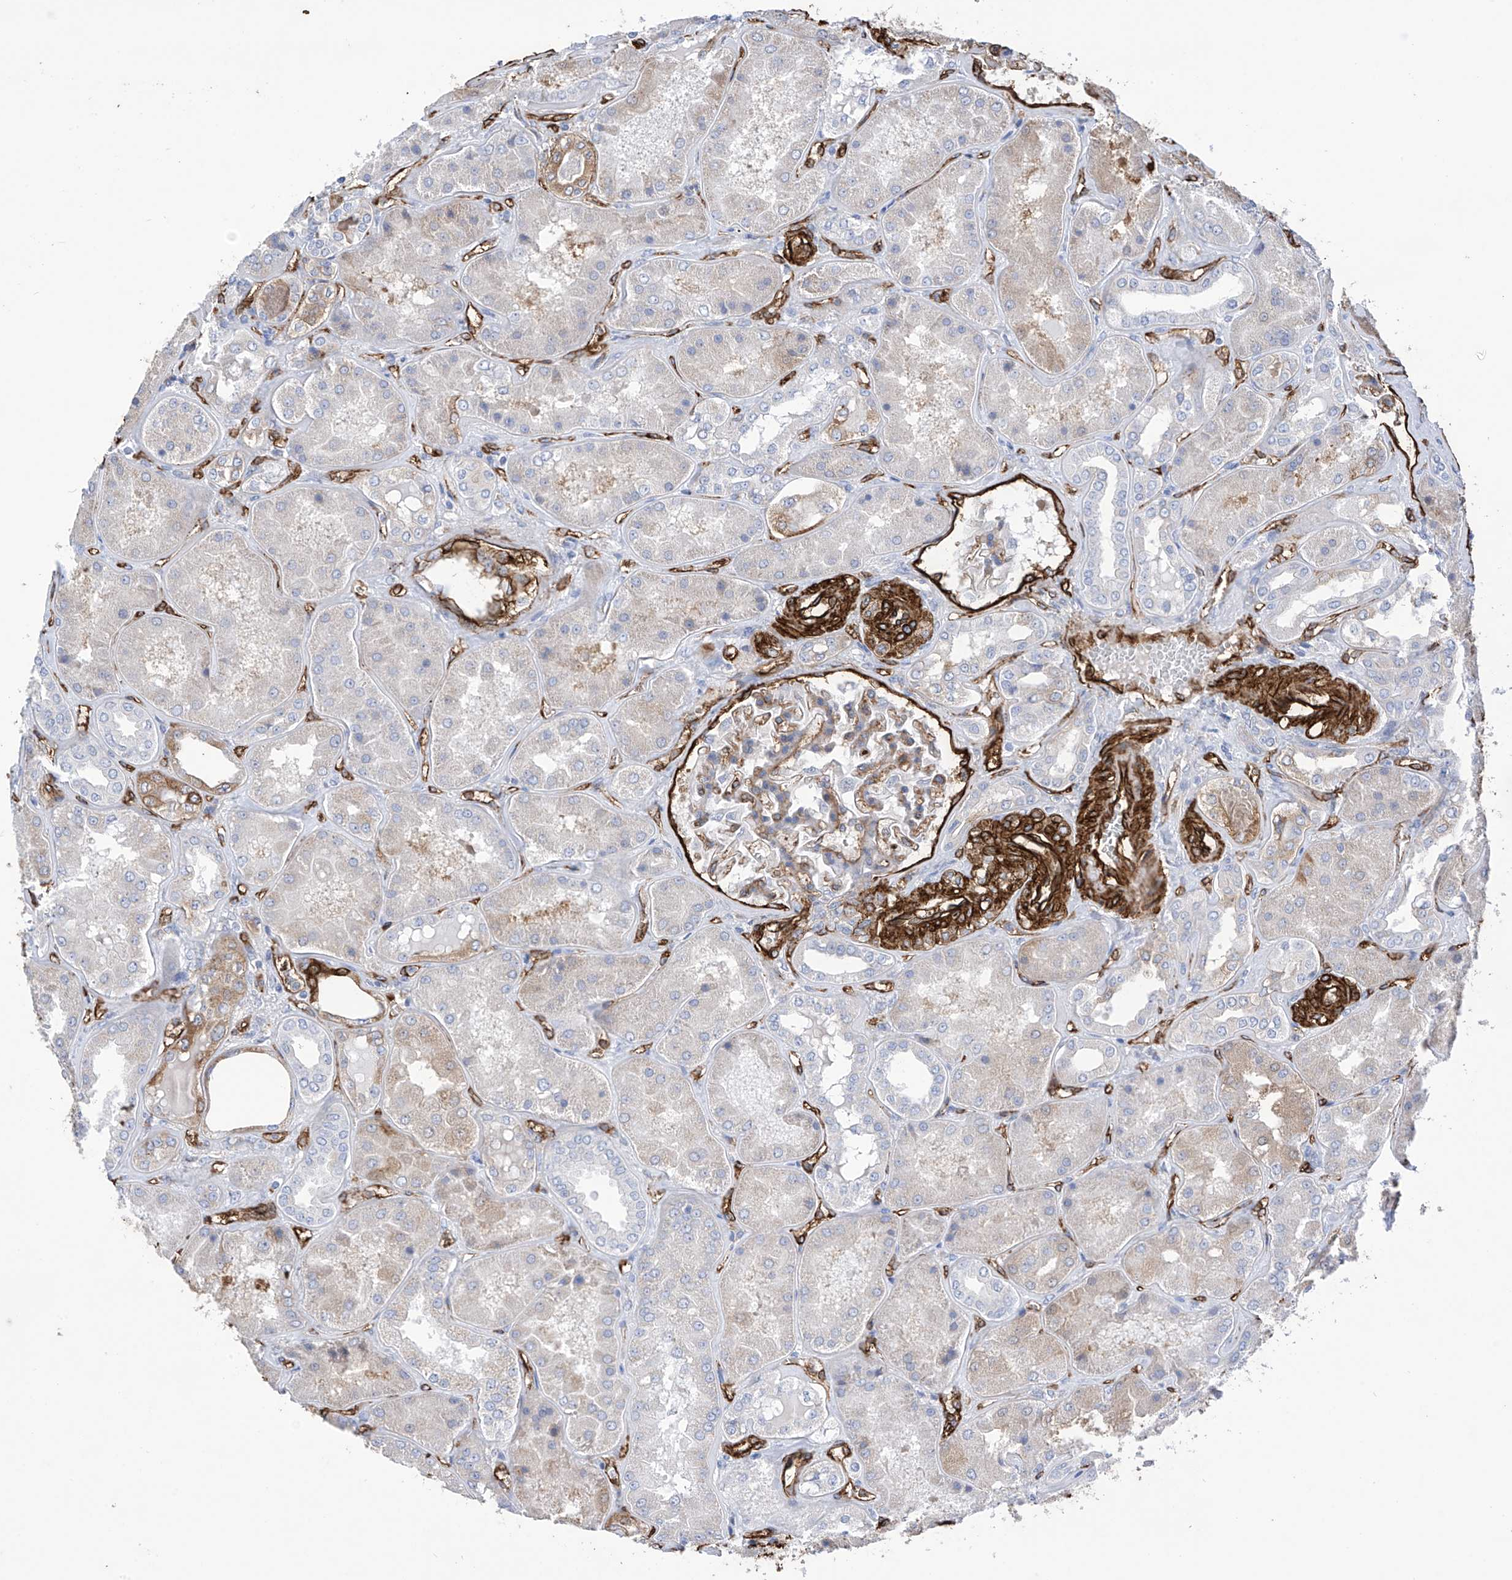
{"staining": {"intensity": "moderate", "quantity": "25%-75%", "location": "cytoplasmic/membranous"}, "tissue": "kidney", "cell_type": "Cells in glomeruli", "image_type": "normal", "snomed": [{"axis": "morphology", "description": "Normal tissue, NOS"}, {"axis": "topography", "description": "Kidney"}], "caption": "Brown immunohistochemical staining in benign kidney displays moderate cytoplasmic/membranous staining in about 25%-75% of cells in glomeruli.", "gene": "UBTD1", "patient": {"sex": "female", "age": 56}}